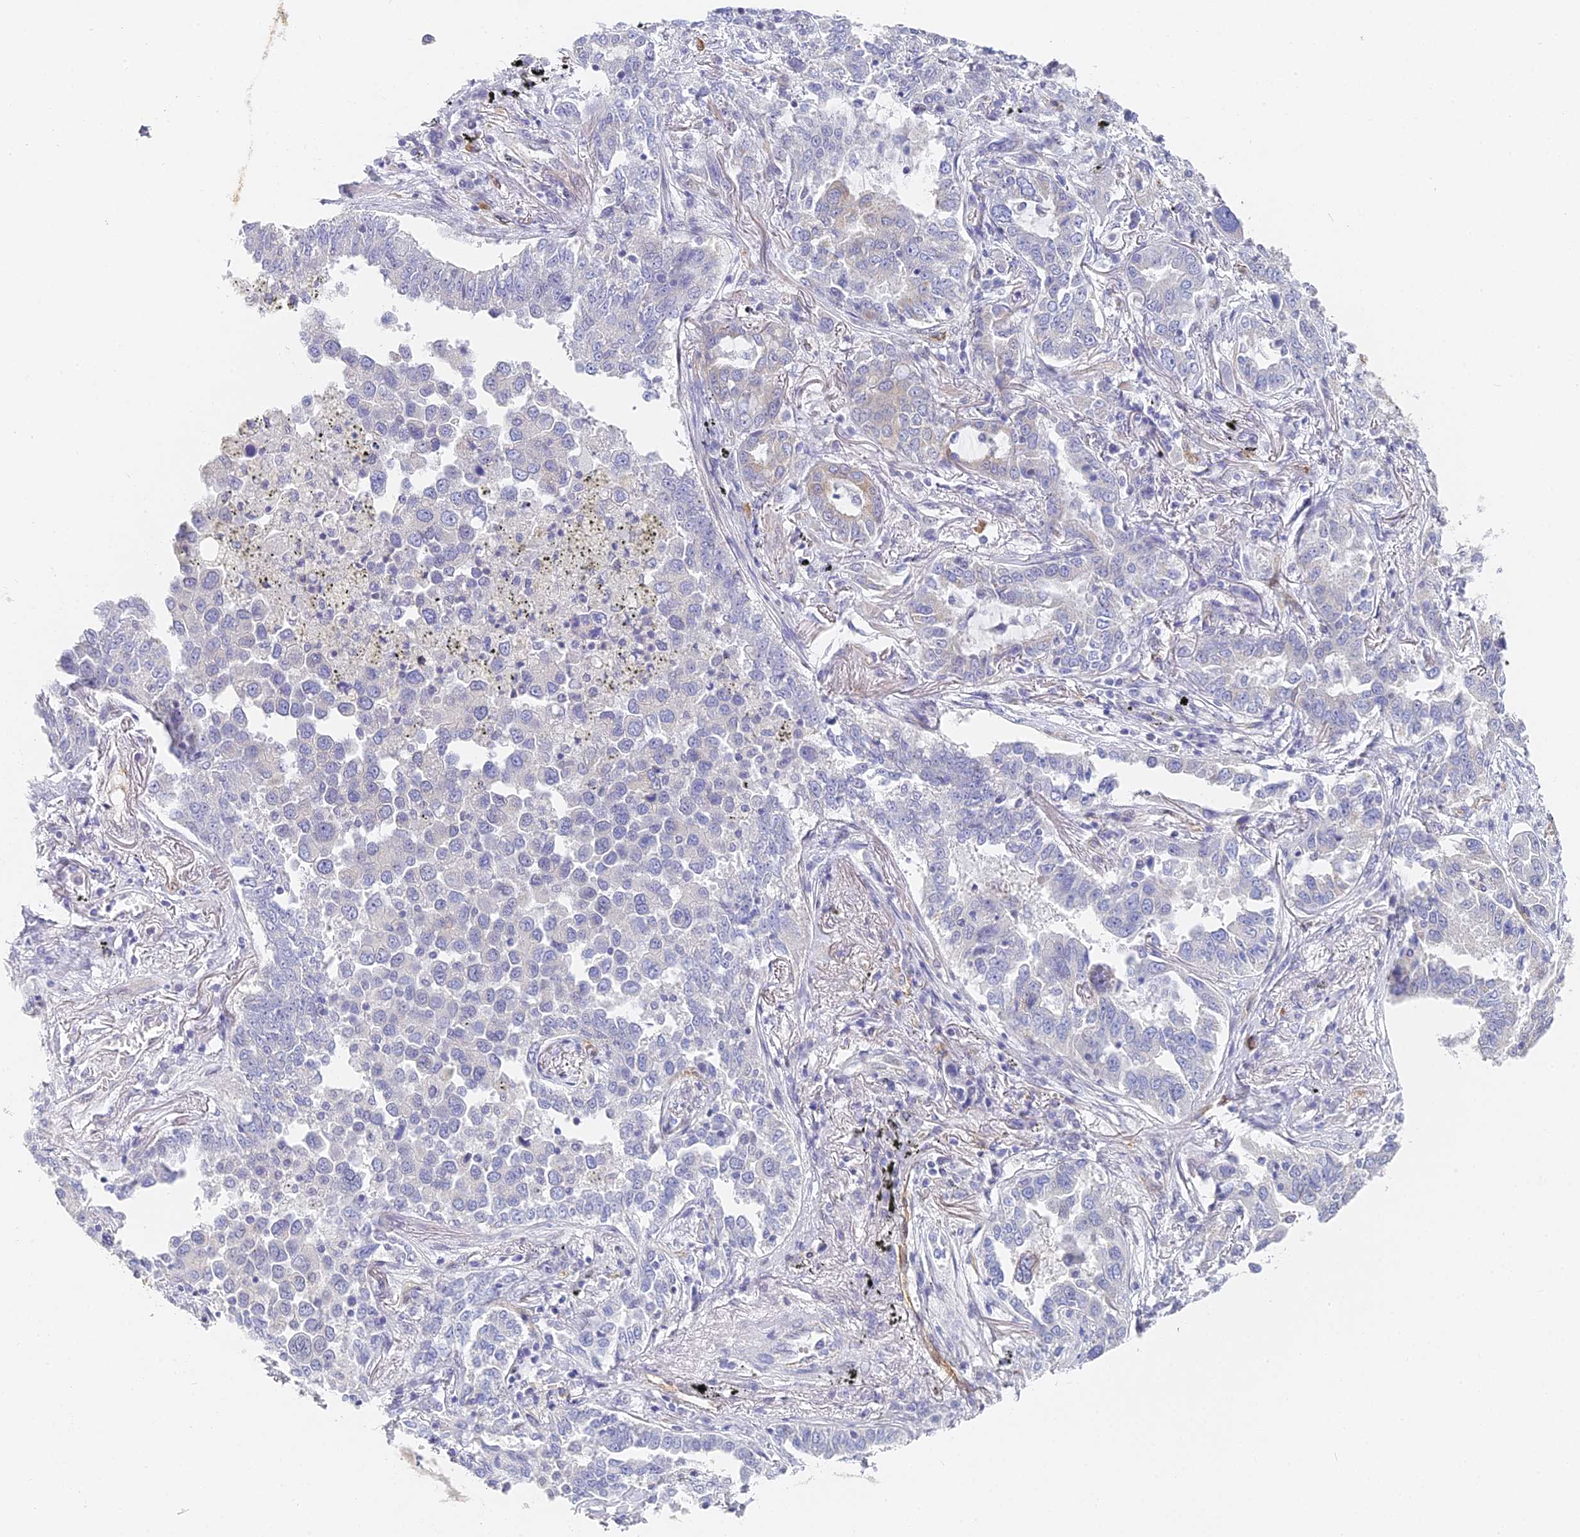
{"staining": {"intensity": "negative", "quantity": "none", "location": "none"}, "tissue": "lung cancer", "cell_type": "Tumor cells", "image_type": "cancer", "snomed": [{"axis": "morphology", "description": "Adenocarcinoma, NOS"}, {"axis": "topography", "description": "Lung"}], "caption": "Immunohistochemical staining of lung adenocarcinoma reveals no significant staining in tumor cells.", "gene": "GJA1", "patient": {"sex": "male", "age": 67}}